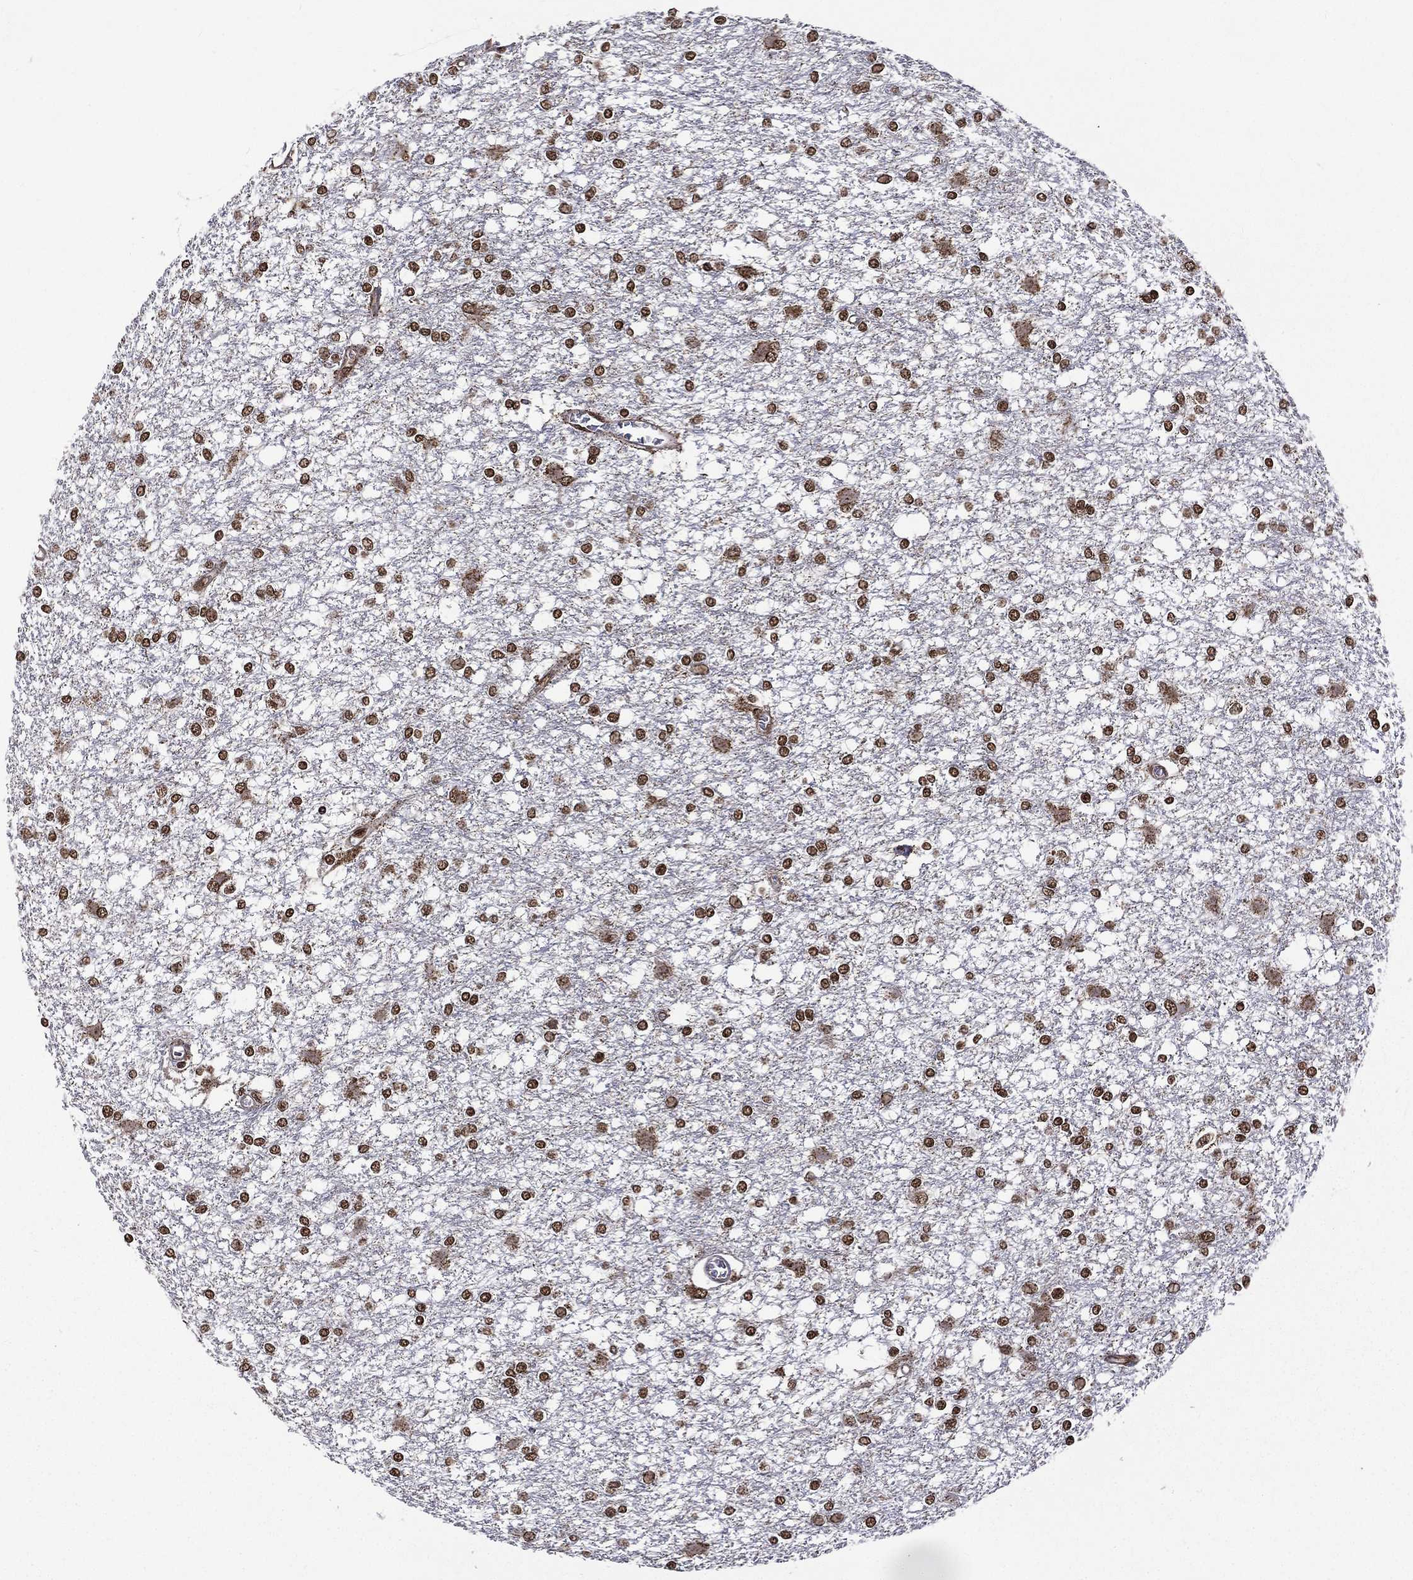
{"staining": {"intensity": "strong", "quantity": ">75%", "location": "nuclear"}, "tissue": "glioma", "cell_type": "Tumor cells", "image_type": "cancer", "snomed": [{"axis": "morphology", "description": "Glioma, malignant, High grade"}, {"axis": "topography", "description": "Cerebral cortex"}], "caption": "Protein staining of glioma tissue shows strong nuclear staining in approximately >75% of tumor cells.", "gene": "C5orf24", "patient": {"sex": "male", "age": 79}}